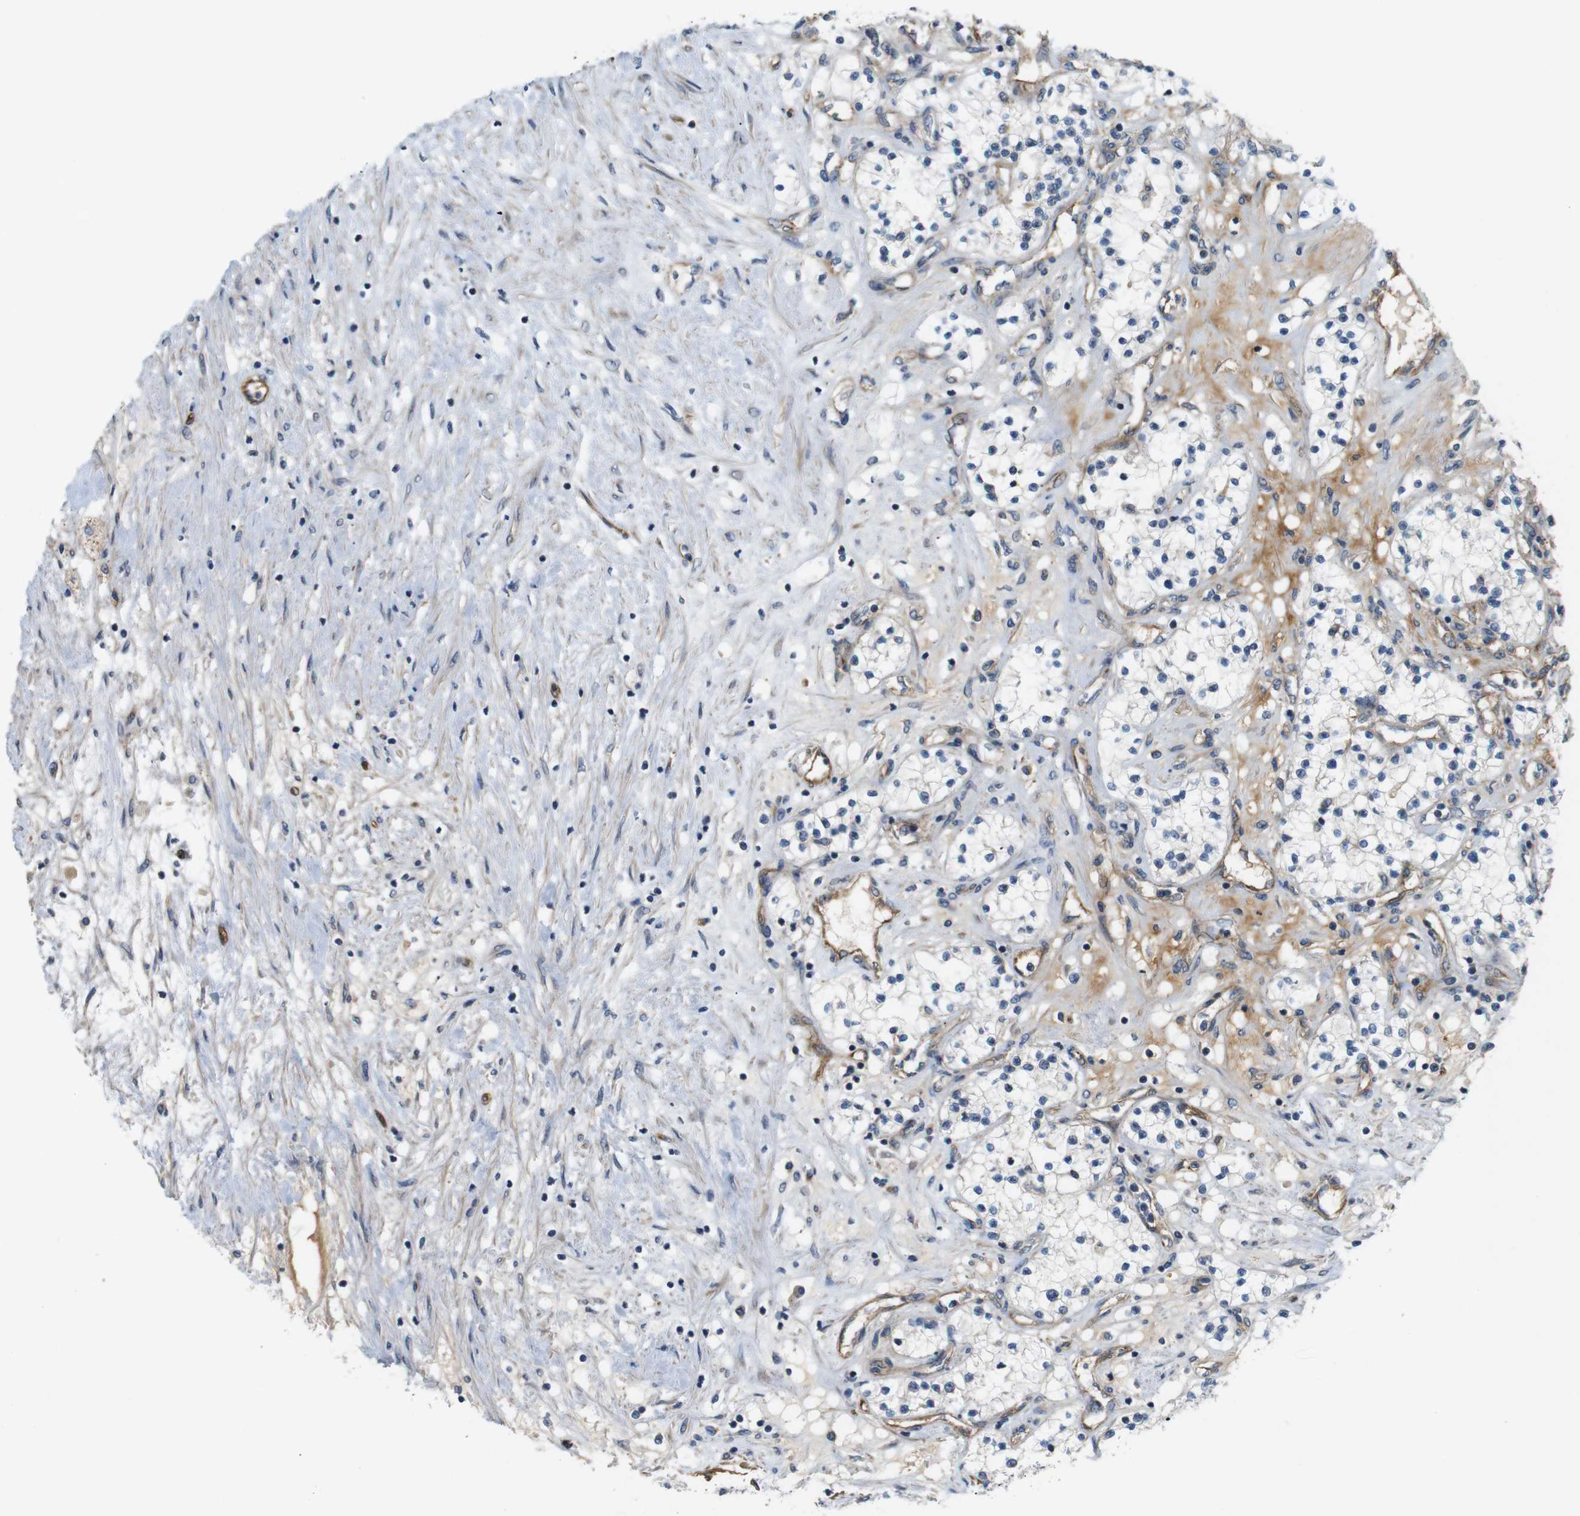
{"staining": {"intensity": "negative", "quantity": "none", "location": "none"}, "tissue": "renal cancer", "cell_type": "Tumor cells", "image_type": "cancer", "snomed": [{"axis": "morphology", "description": "Adenocarcinoma, NOS"}, {"axis": "topography", "description": "Kidney"}], "caption": "This is an immunohistochemistry (IHC) histopathology image of adenocarcinoma (renal). There is no positivity in tumor cells.", "gene": "BVES", "patient": {"sex": "male", "age": 68}}